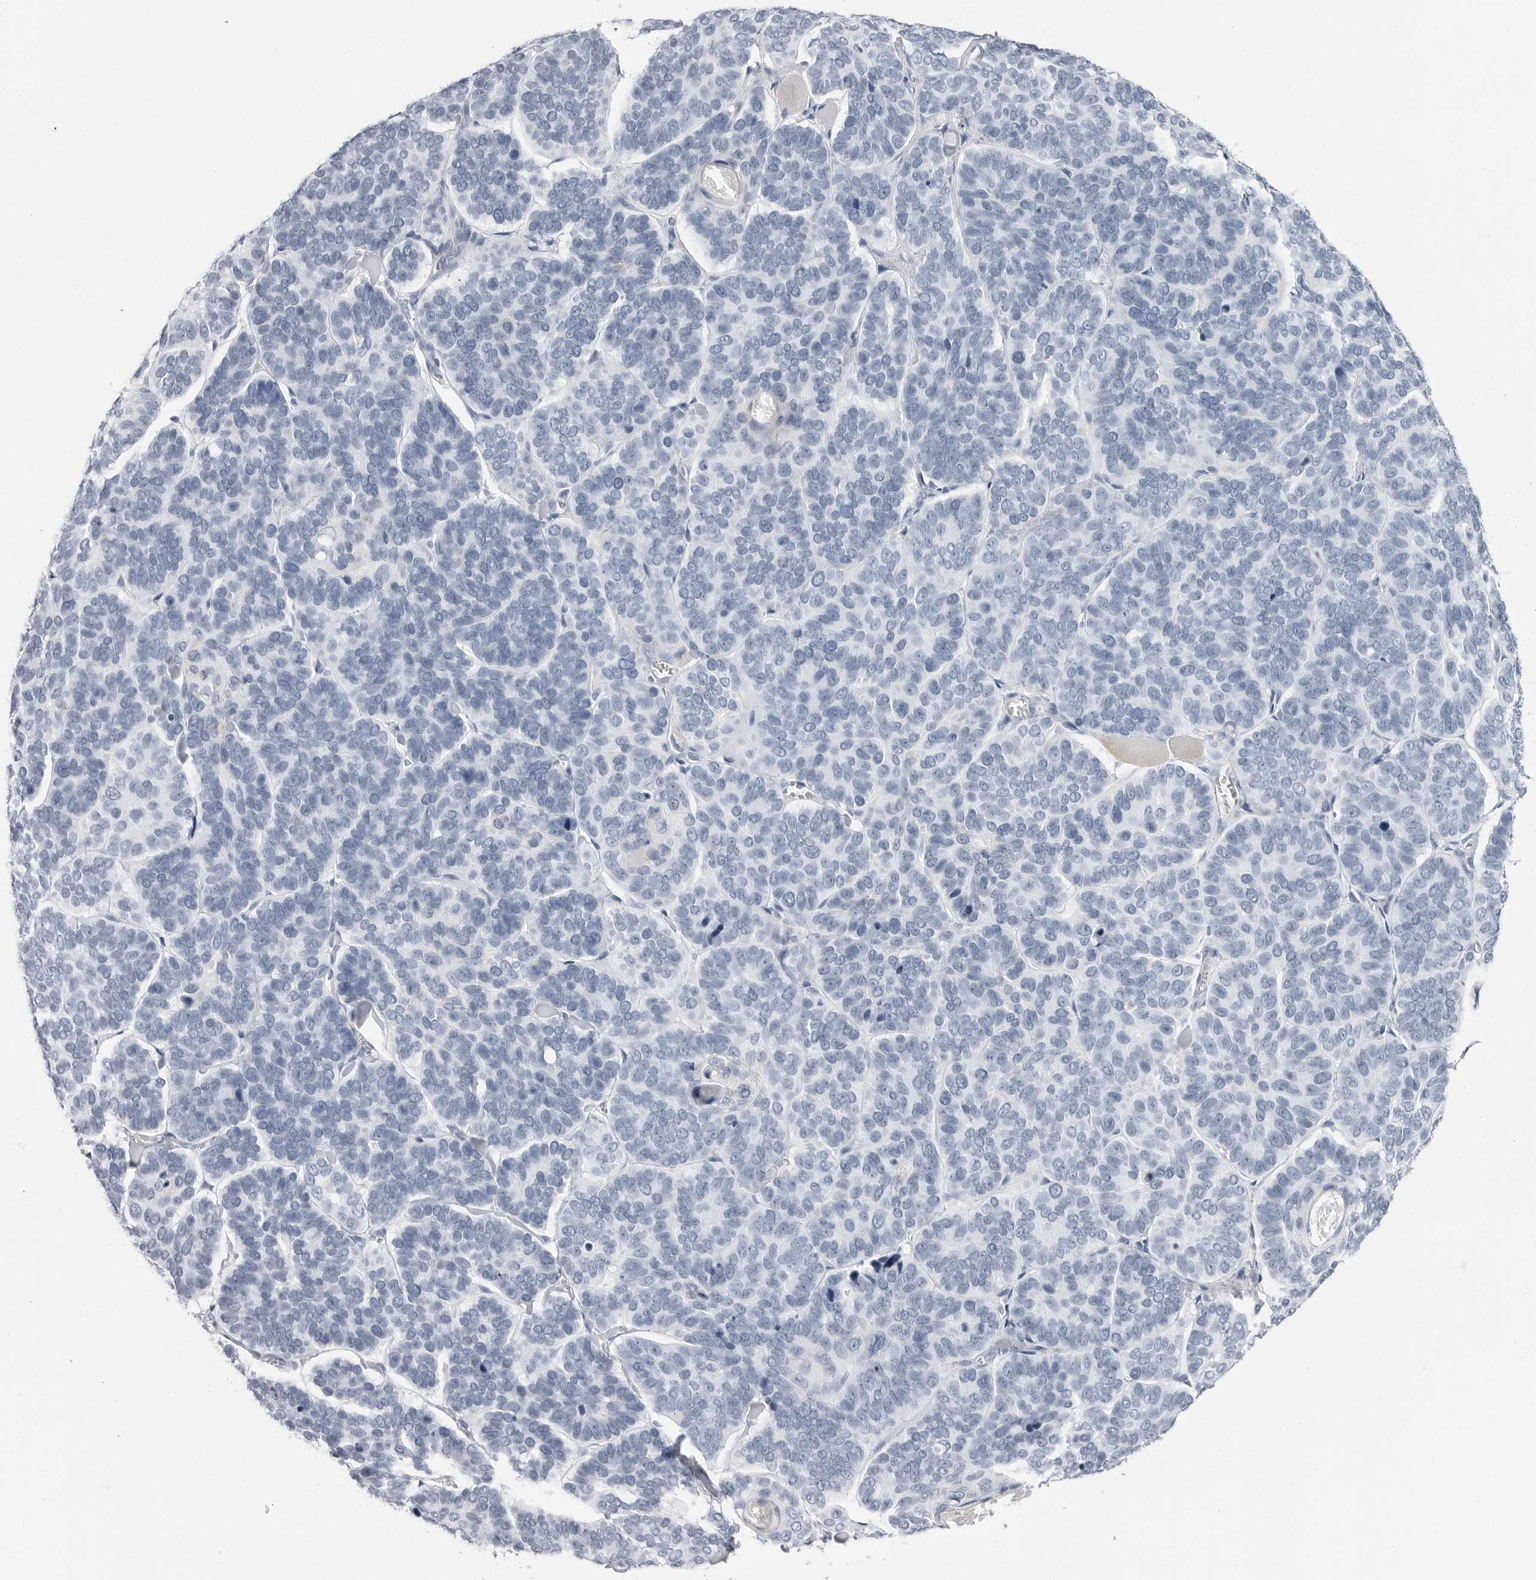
{"staining": {"intensity": "negative", "quantity": "none", "location": "none"}, "tissue": "skin cancer", "cell_type": "Tumor cells", "image_type": "cancer", "snomed": [{"axis": "morphology", "description": "Basal cell carcinoma"}, {"axis": "topography", "description": "Skin"}], "caption": "Tumor cells show no significant staining in skin basal cell carcinoma.", "gene": "ERICH3", "patient": {"sex": "male", "age": 62}}